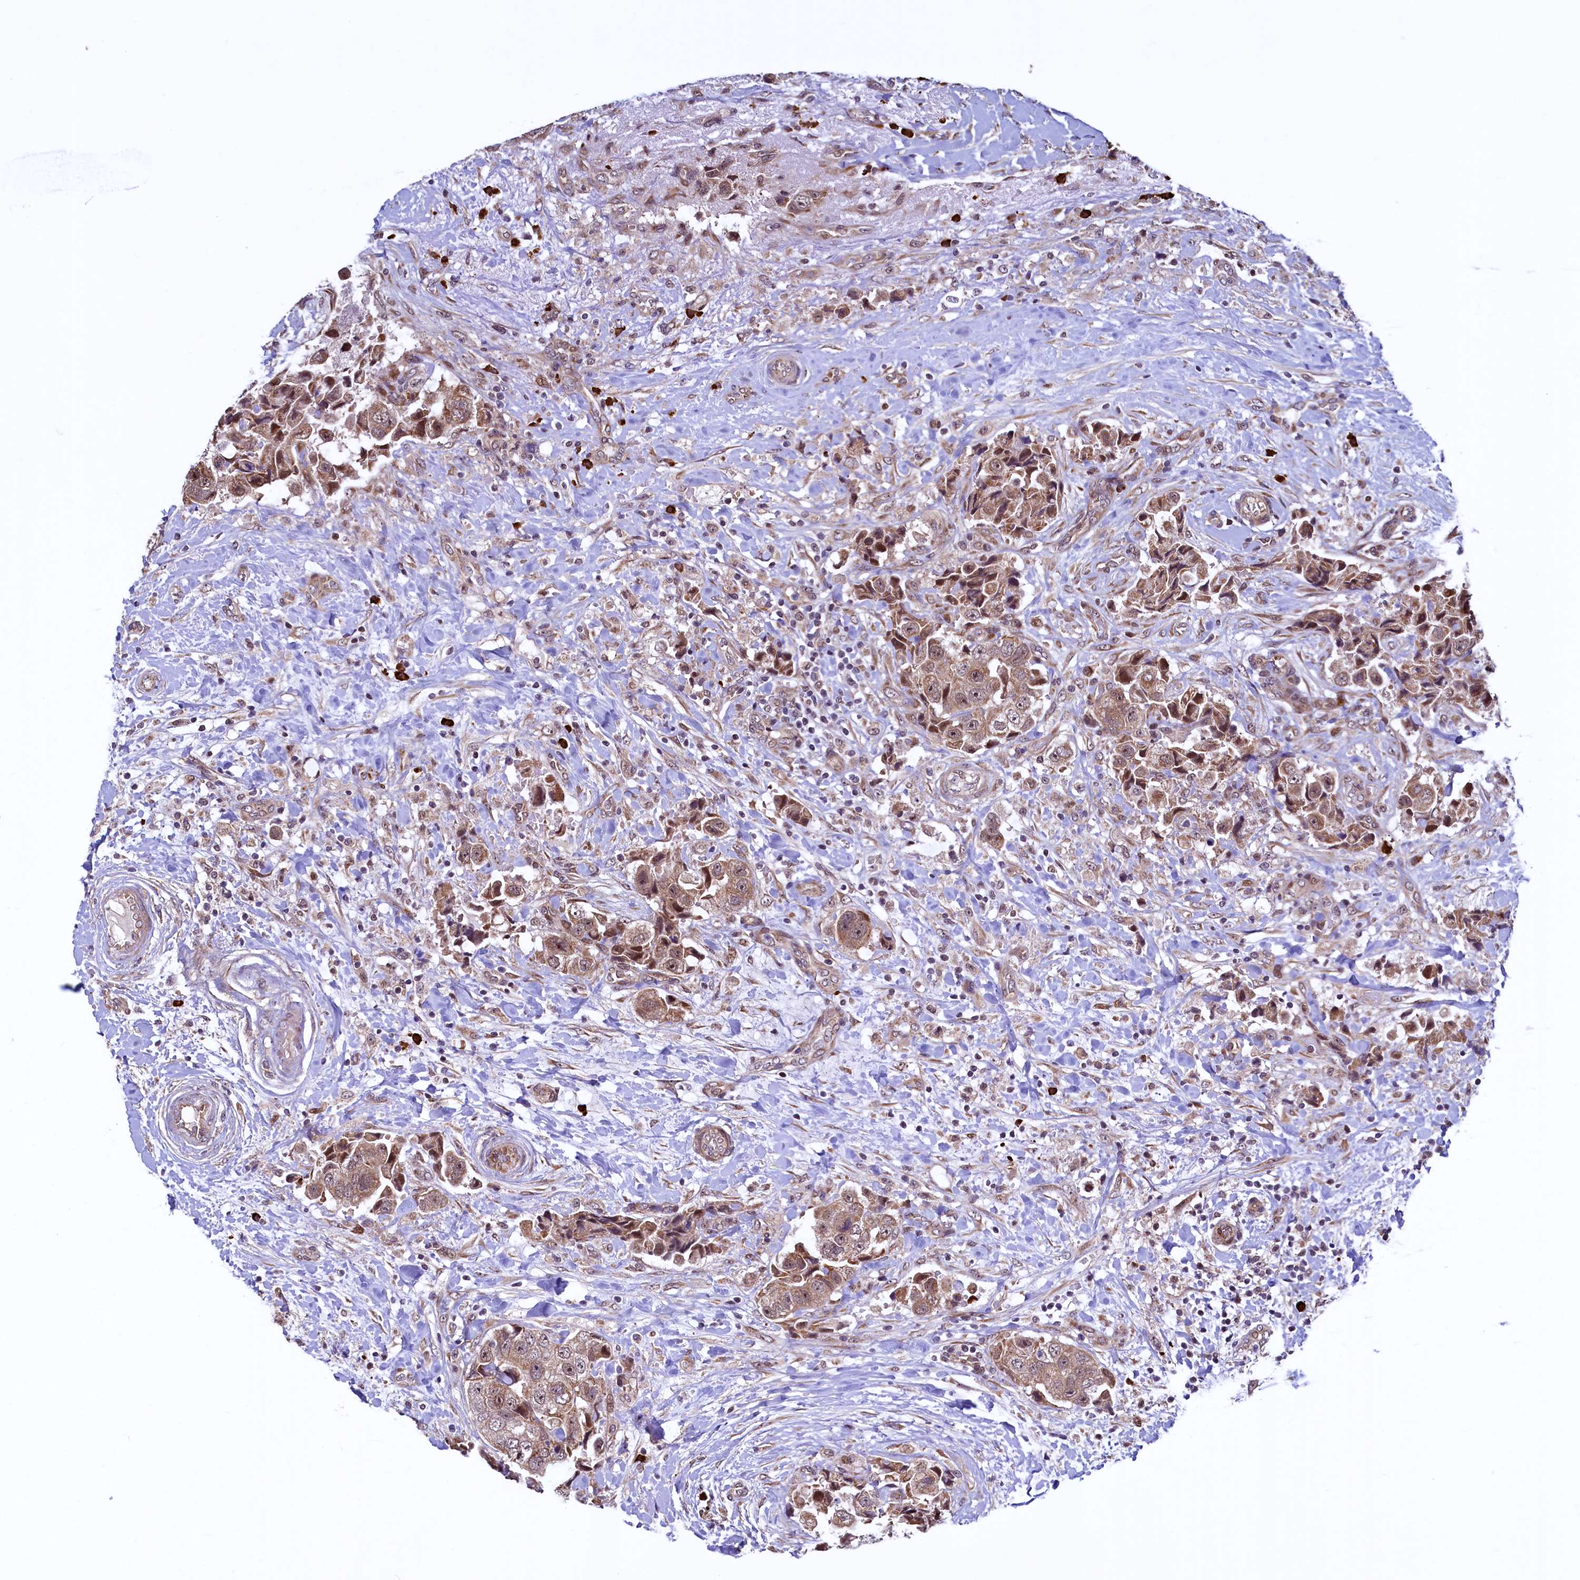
{"staining": {"intensity": "moderate", "quantity": ">75%", "location": "cytoplasmic/membranous,nuclear"}, "tissue": "breast cancer", "cell_type": "Tumor cells", "image_type": "cancer", "snomed": [{"axis": "morphology", "description": "Normal tissue, NOS"}, {"axis": "morphology", "description": "Duct carcinoma"}, {"axis": "topography", "description": "Breast"}], "caption": "Brown immunohistochemical staining in breast cancer reveals moderate cytoplasmic/membranous and nuclear positivity in approximately >75% of tumor cells.", "gene": "RBFA", "patient": {"sex": "female", "age": 62}}